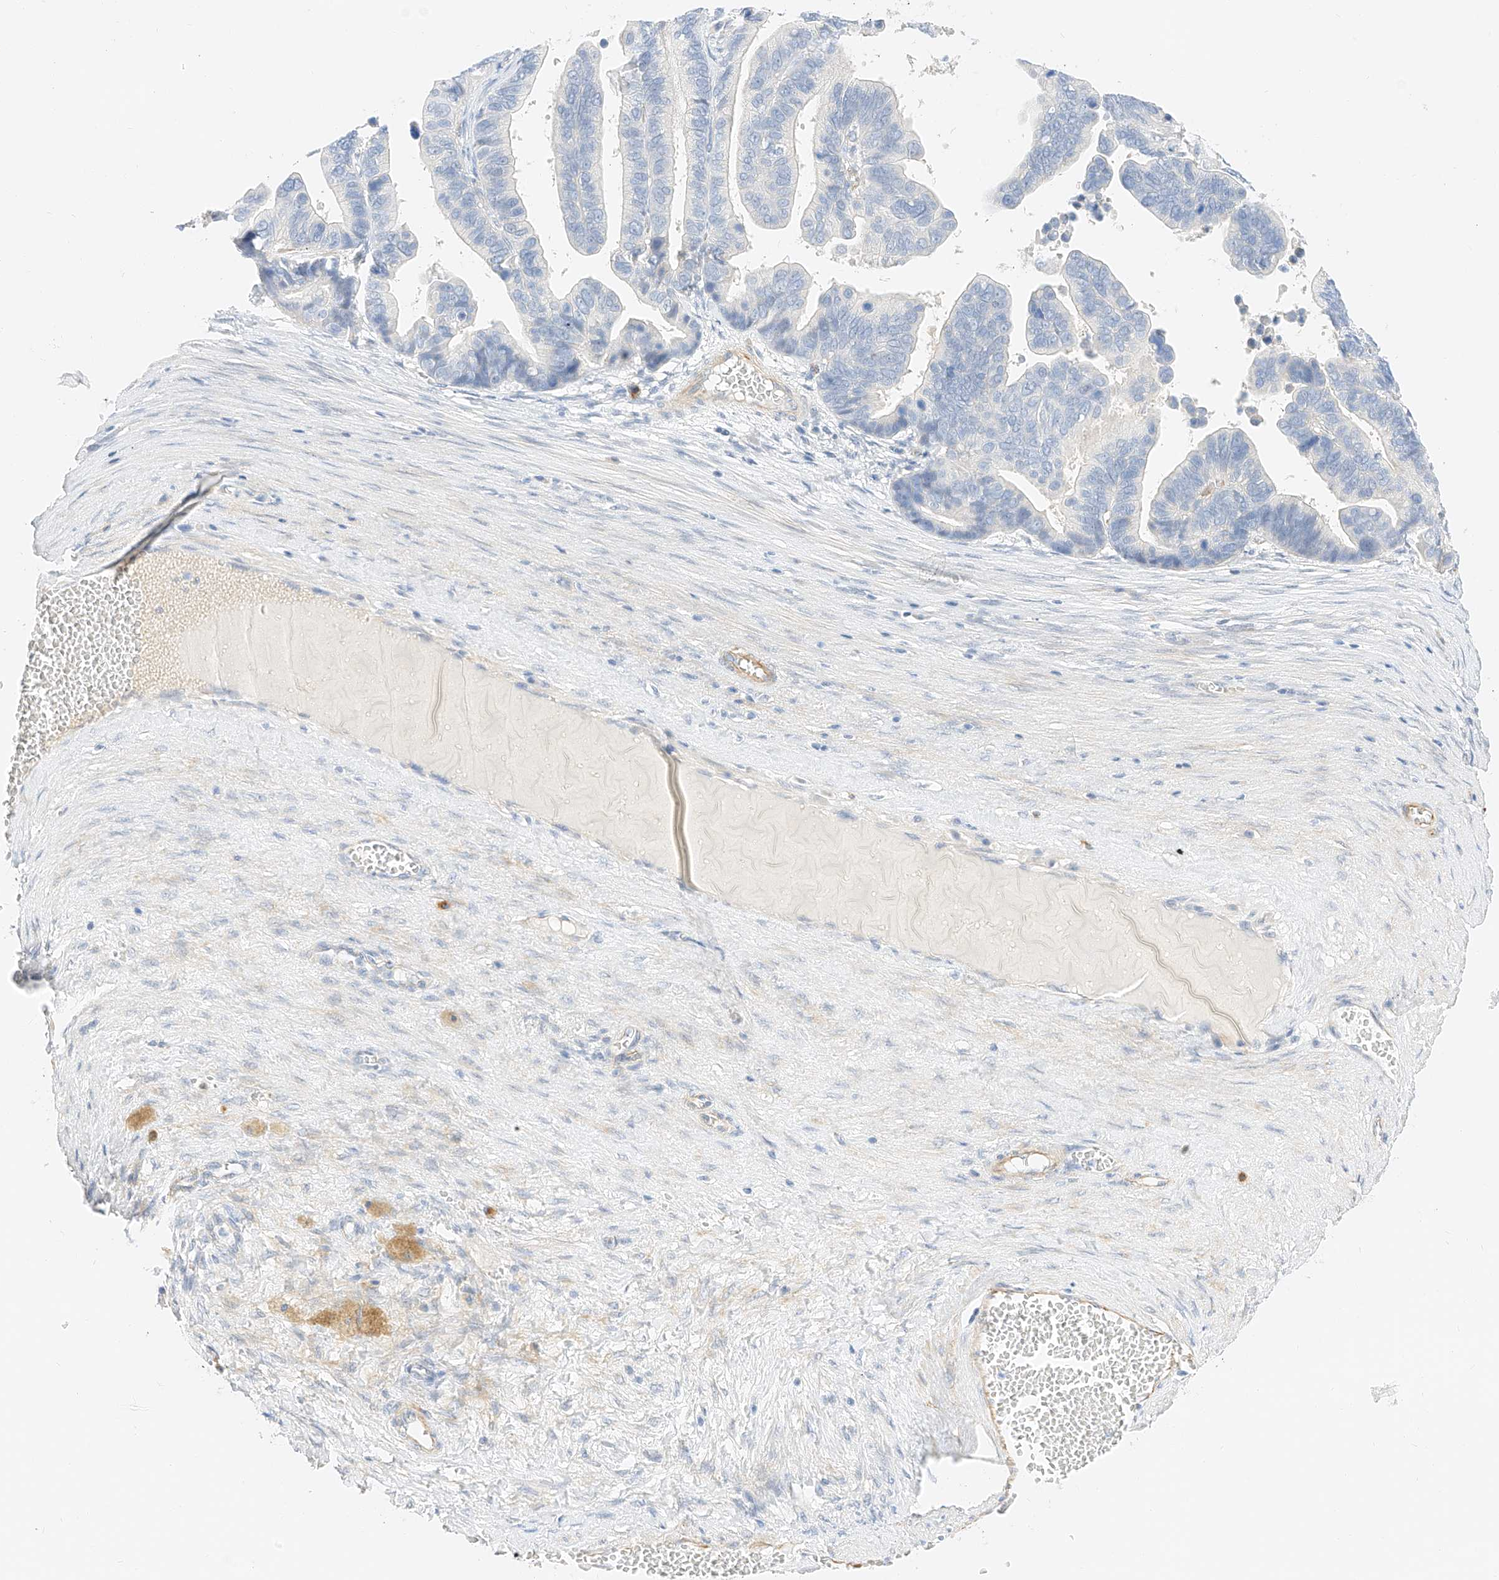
{"staining": {"intensity": "negative", "quantity": "none", "location": "none"}, "tissue": "ovarian cancer", "cell_type": "Tumor cells", "image_type": "cancer", "snomed": [{"axis": "morphology", "description": "Cystadenocarcinoma, serous, NOS"}, {"axis": "topography", "description": "Ovary"}], "caption": "This histopathology image is of ovarian serous cystadenocarcinoma stained with immunohistochemistry to label a protein in brown with the nuclei are counter-stained blue. There is no positivity in tumor cells.", "gene": "CDCP2", "patient": {"sex": "female", "age": 56}}